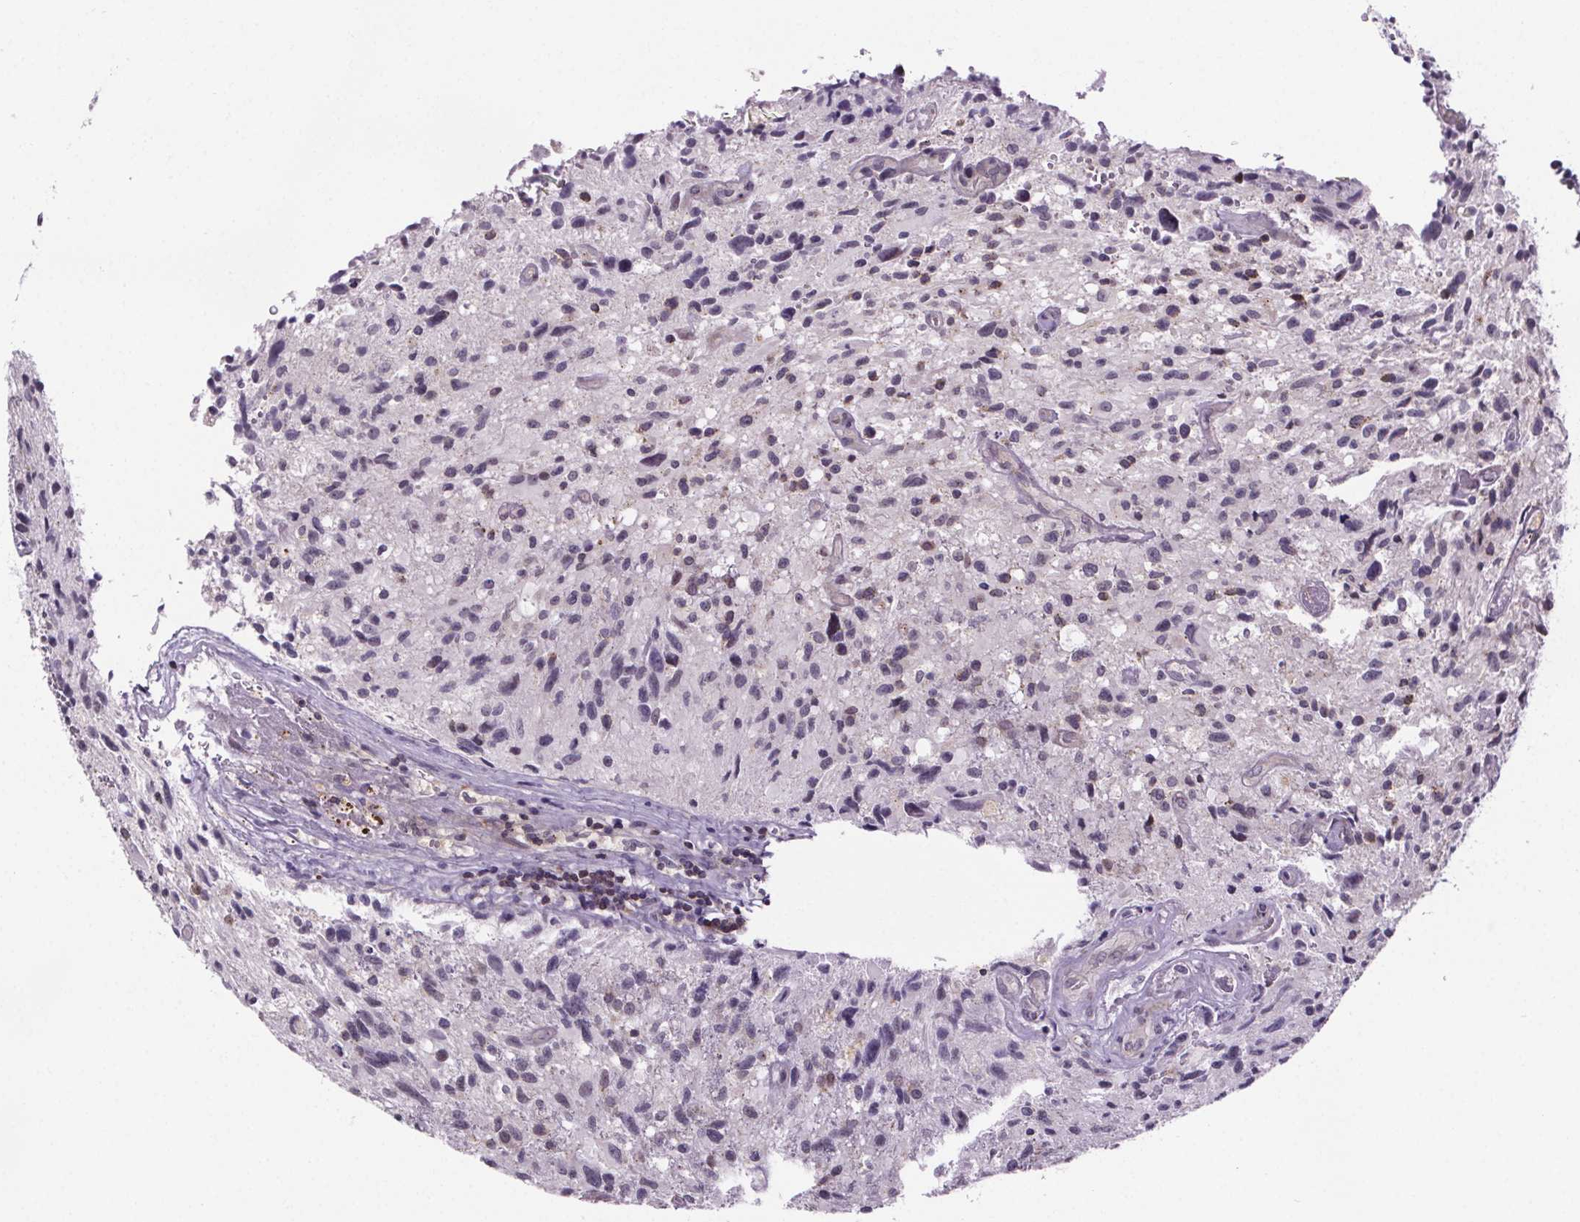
{"staining": {"intensity": "negative", "quantity": "none", "location": "none"}, "tissue": "glioma", "cell_type": "Tumor cells", "image_type": "cancer", "snomed": [{"axis": "morphology", "description": "Glioma, malignant, High grade"}, {"axis": "topography", "description": "Brain"}], "caption": "IHC histopathology image of neoplastic tissue: human malignant high-grade glioma stained with DAB (3,3'-diaminobenzidine) shows no significant protein positivity in tumor cells. (DAB immunohistochemistry visualized using brightfield microscopy, high magnification).", "gene": "TTC12", "patient": {"sex": "male", "age": 63}}